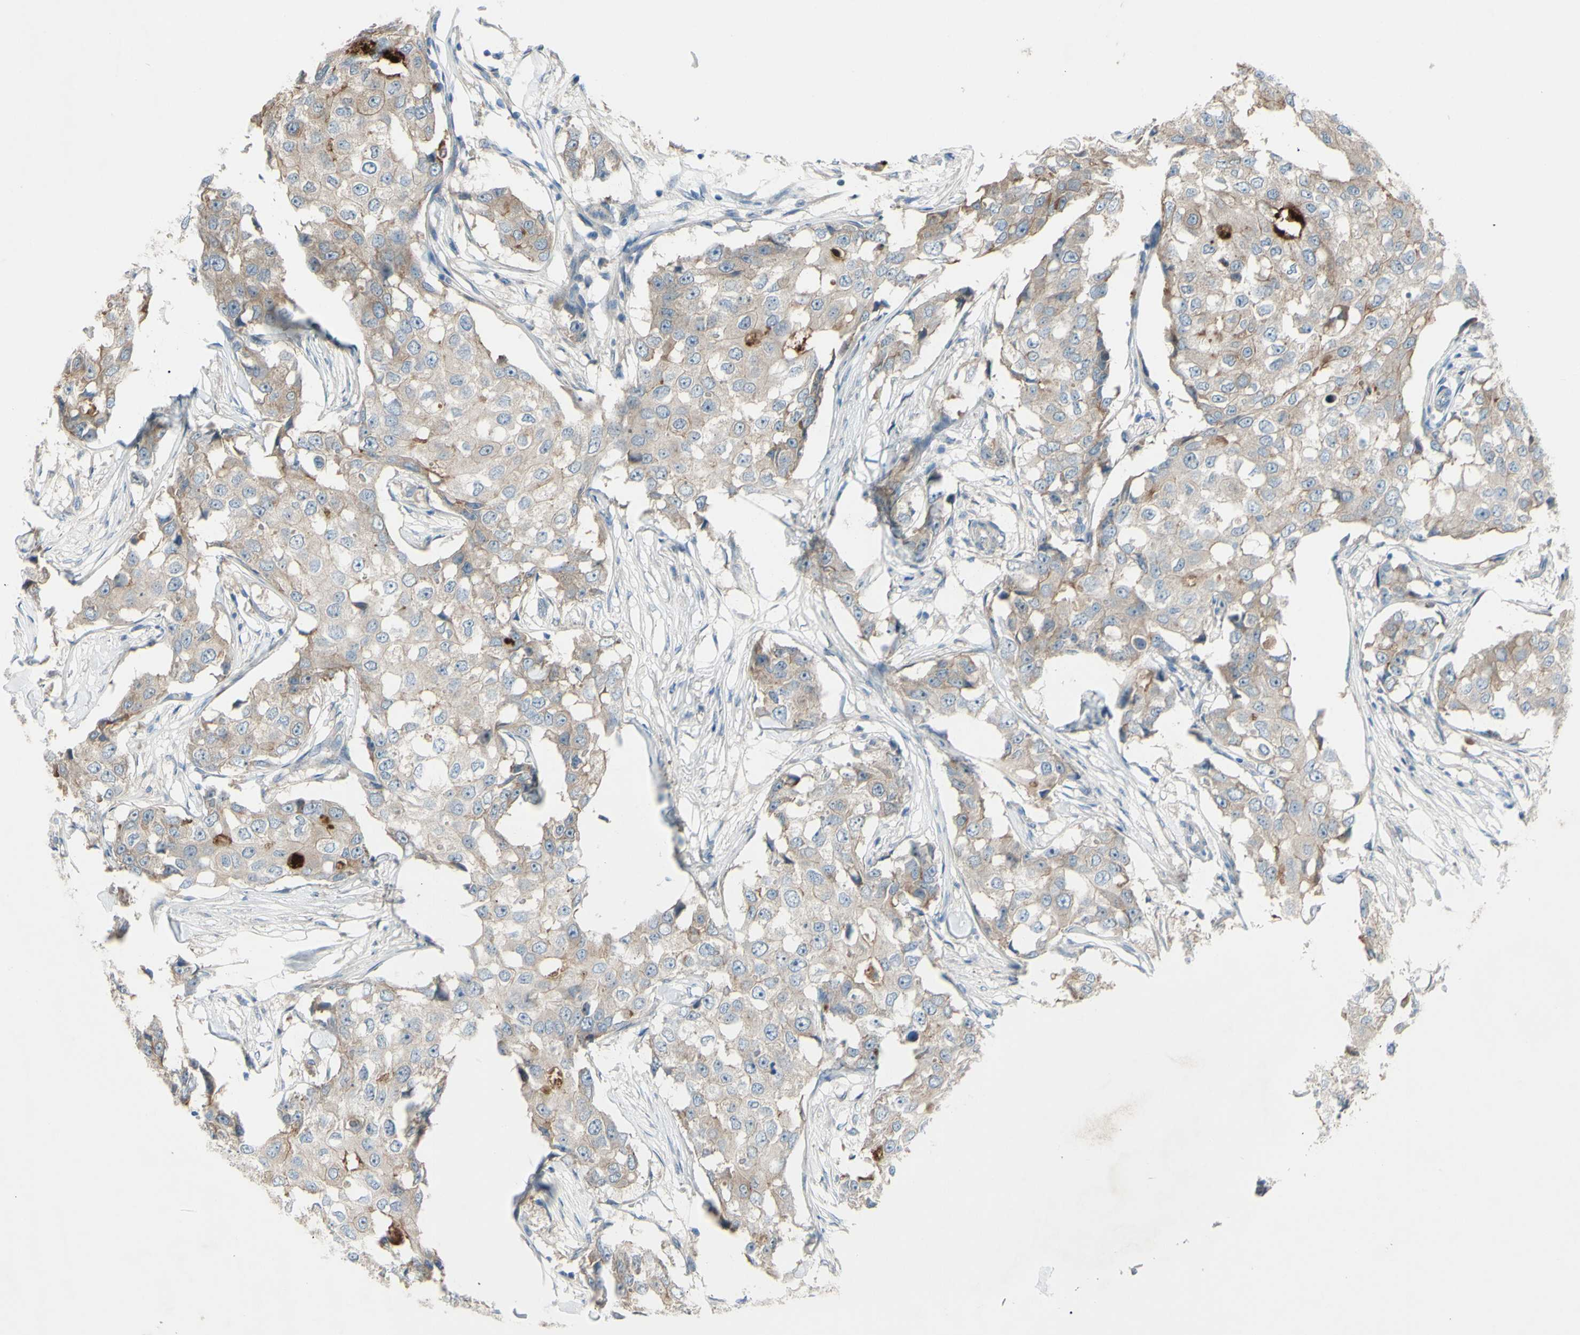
{"staining": {"intensity": "weak", "quantity": "25%-75%", "location": "cytoplasmic/membranous"}, "tissue": "breast cancer", "cell_type": "Tumor cells", "image_type": "cancer", "snomed": [{"axis": "morphology", "description": "Duct carcinoma"}, {"axis": "topography", "description": "Breast"}], "caption": "Tumor cells exhibit low levels of weak cytoplasmic/membranous expression in about 25%-75% of cells in human breast cancer (intraductal carcinoma).", "gene": "ATRN", "patient": {"sex": "female", "age": 27}}